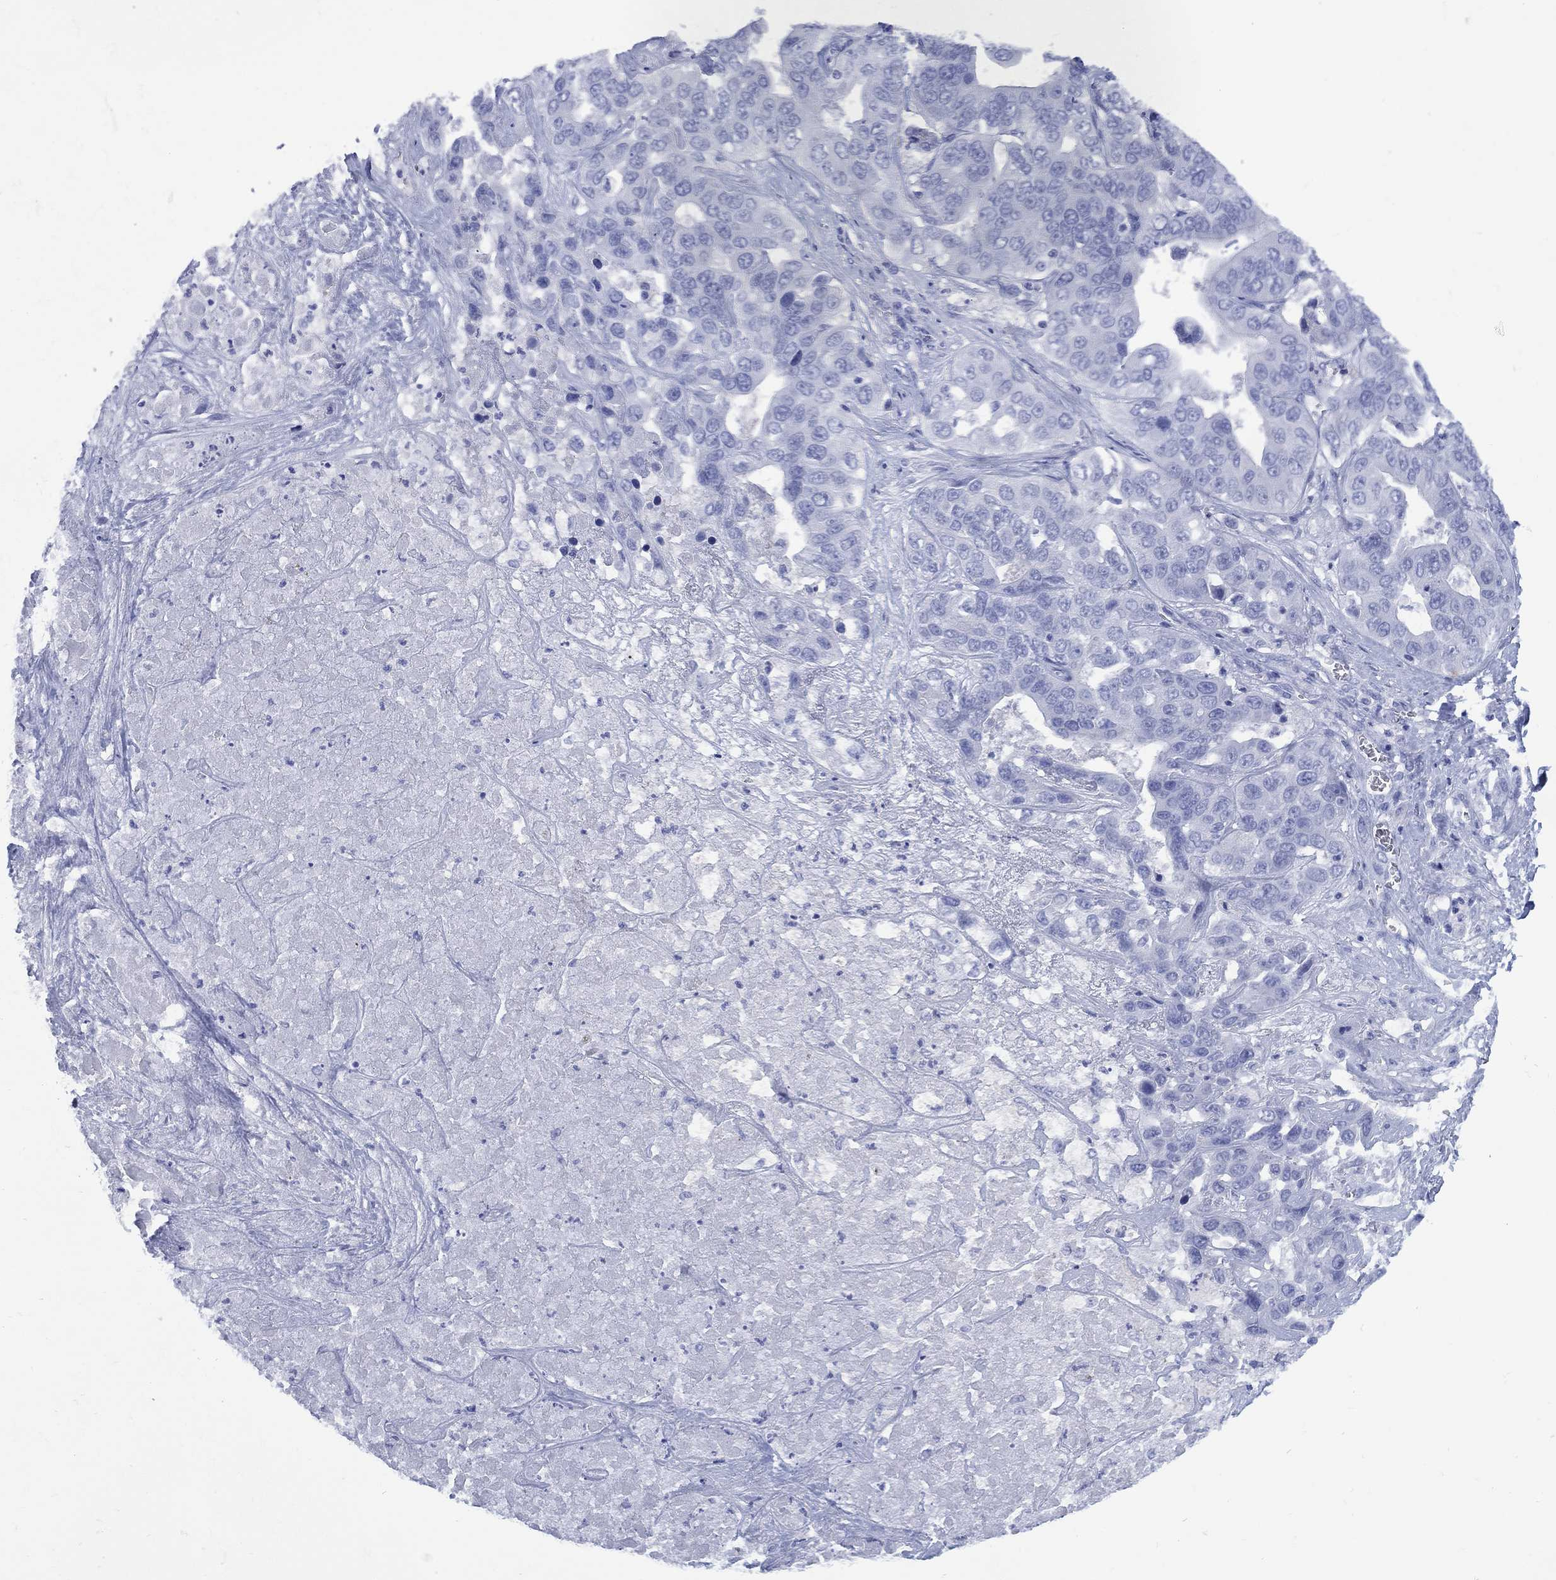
{"staining": {"intensity": "negative", "quantity": "none", "location": "none"}, "tissue": "liver cancer", "cell_type": "Tumor cells", "image_type": "cancer", "snomed": [{"axis": "morphology", "description": "Cholangiocarcinoma"}, {"axis": "topography", "description": "Liver"}], "caption": "High power microscopy micrograph of an immunohistochemistry (IHC) histopathology image of liver cancer (cholangiocarcinoma), revealing no significant expression in tumor cells. (DAB immunohistochemistry (IHC) visualized using brightfield microscopy, high magnification).", "gene": "LRRD1", "patient": {"sex": "female", "age": 52}}